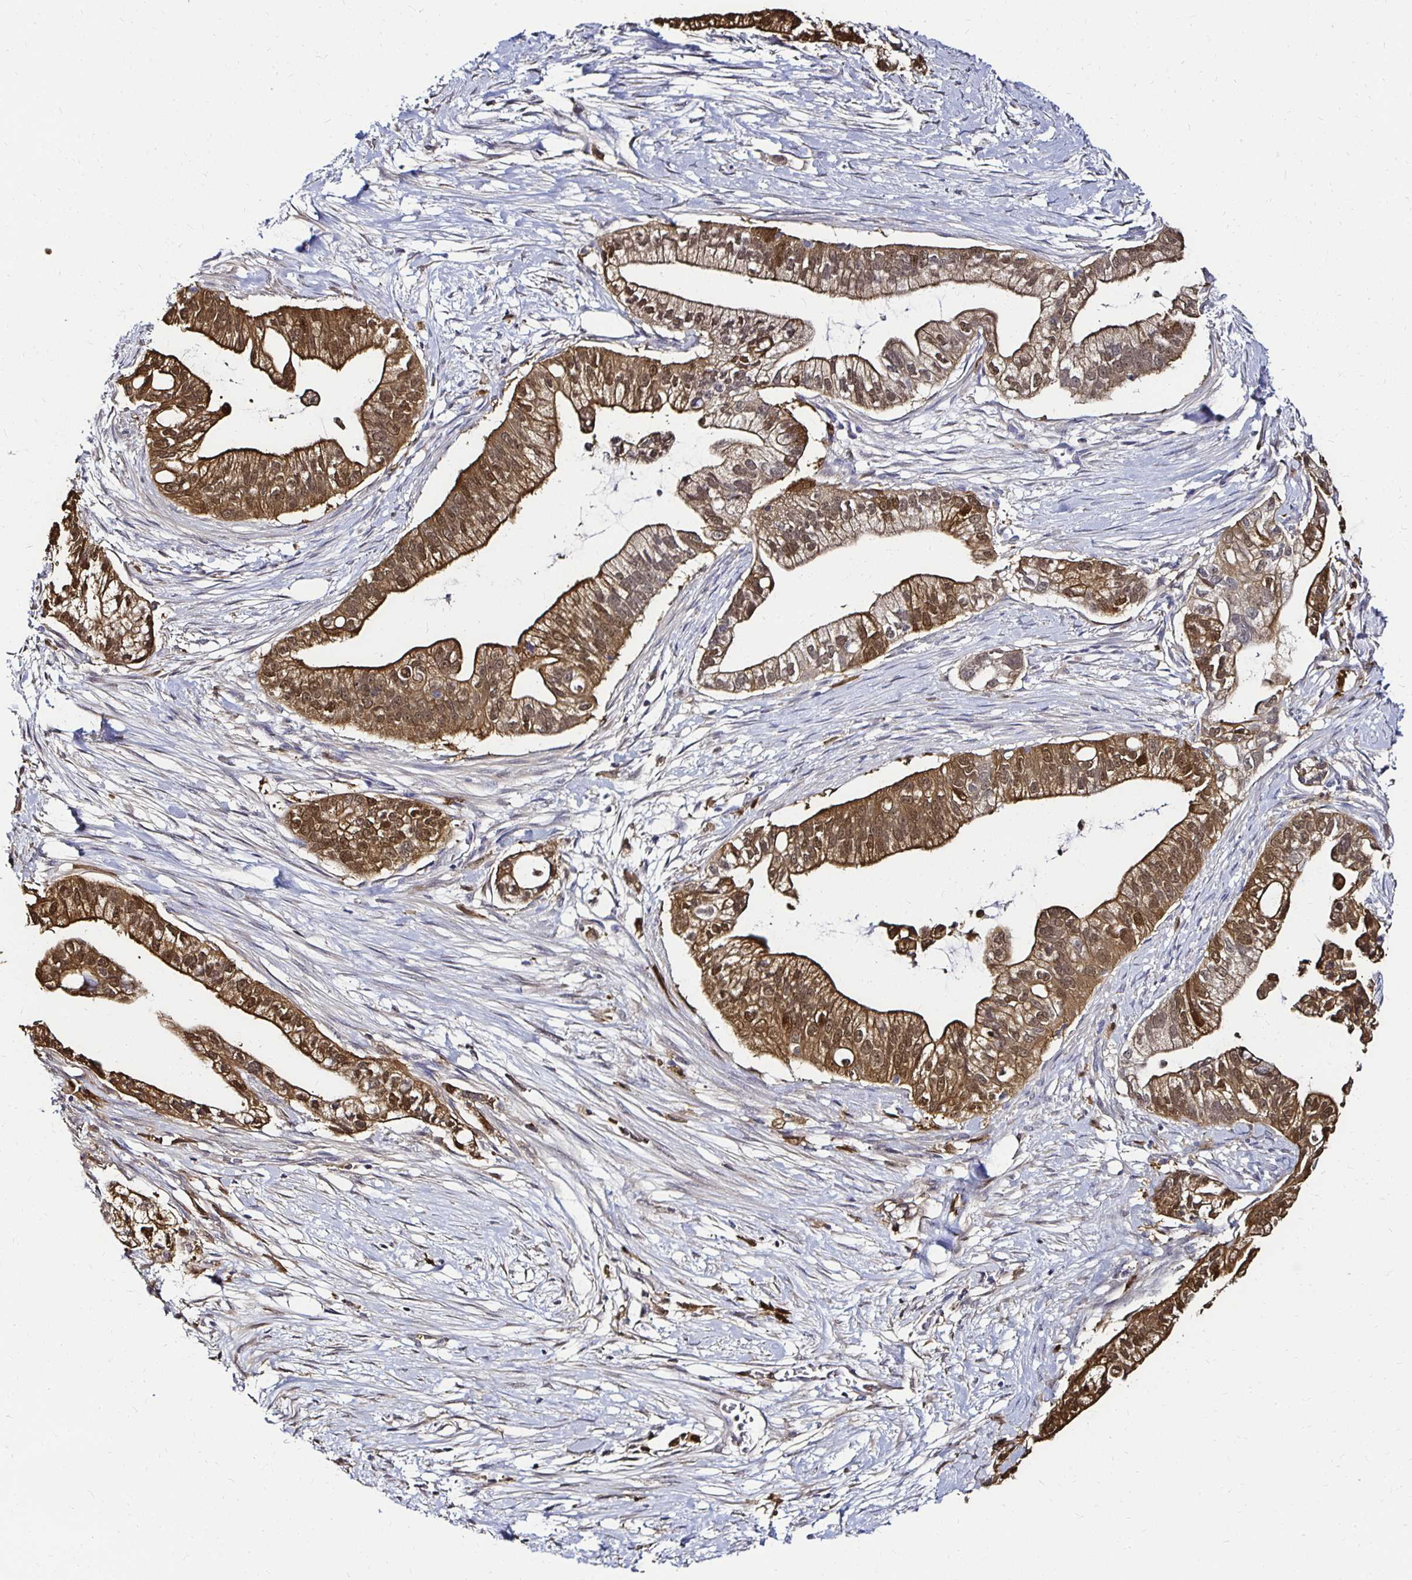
{"staining": {"intensity": "moderate", "quantity": ">75%", "location": "cytoplasmic/membranous,nuclear"}, "tissue": "pancreatic cancer", "cell_type": "Tumor cells", "image_type": "cancer", "snomed": [{"axis": "morphology", "description": "Adenocarcinoma, NOS"}, {"axis": "topography", "description": "Pancreas"}], "caption": "Moderate cytoplasmic/membranous and nuclear expression is appreciated in approximately >75% of tumor cells in adenocarcinoma (pancreatic). (Brightfield microscopy of DAB IHC at high magnification).", "gene": "TXN", "patient": {"sex": "male", "age": 70}}